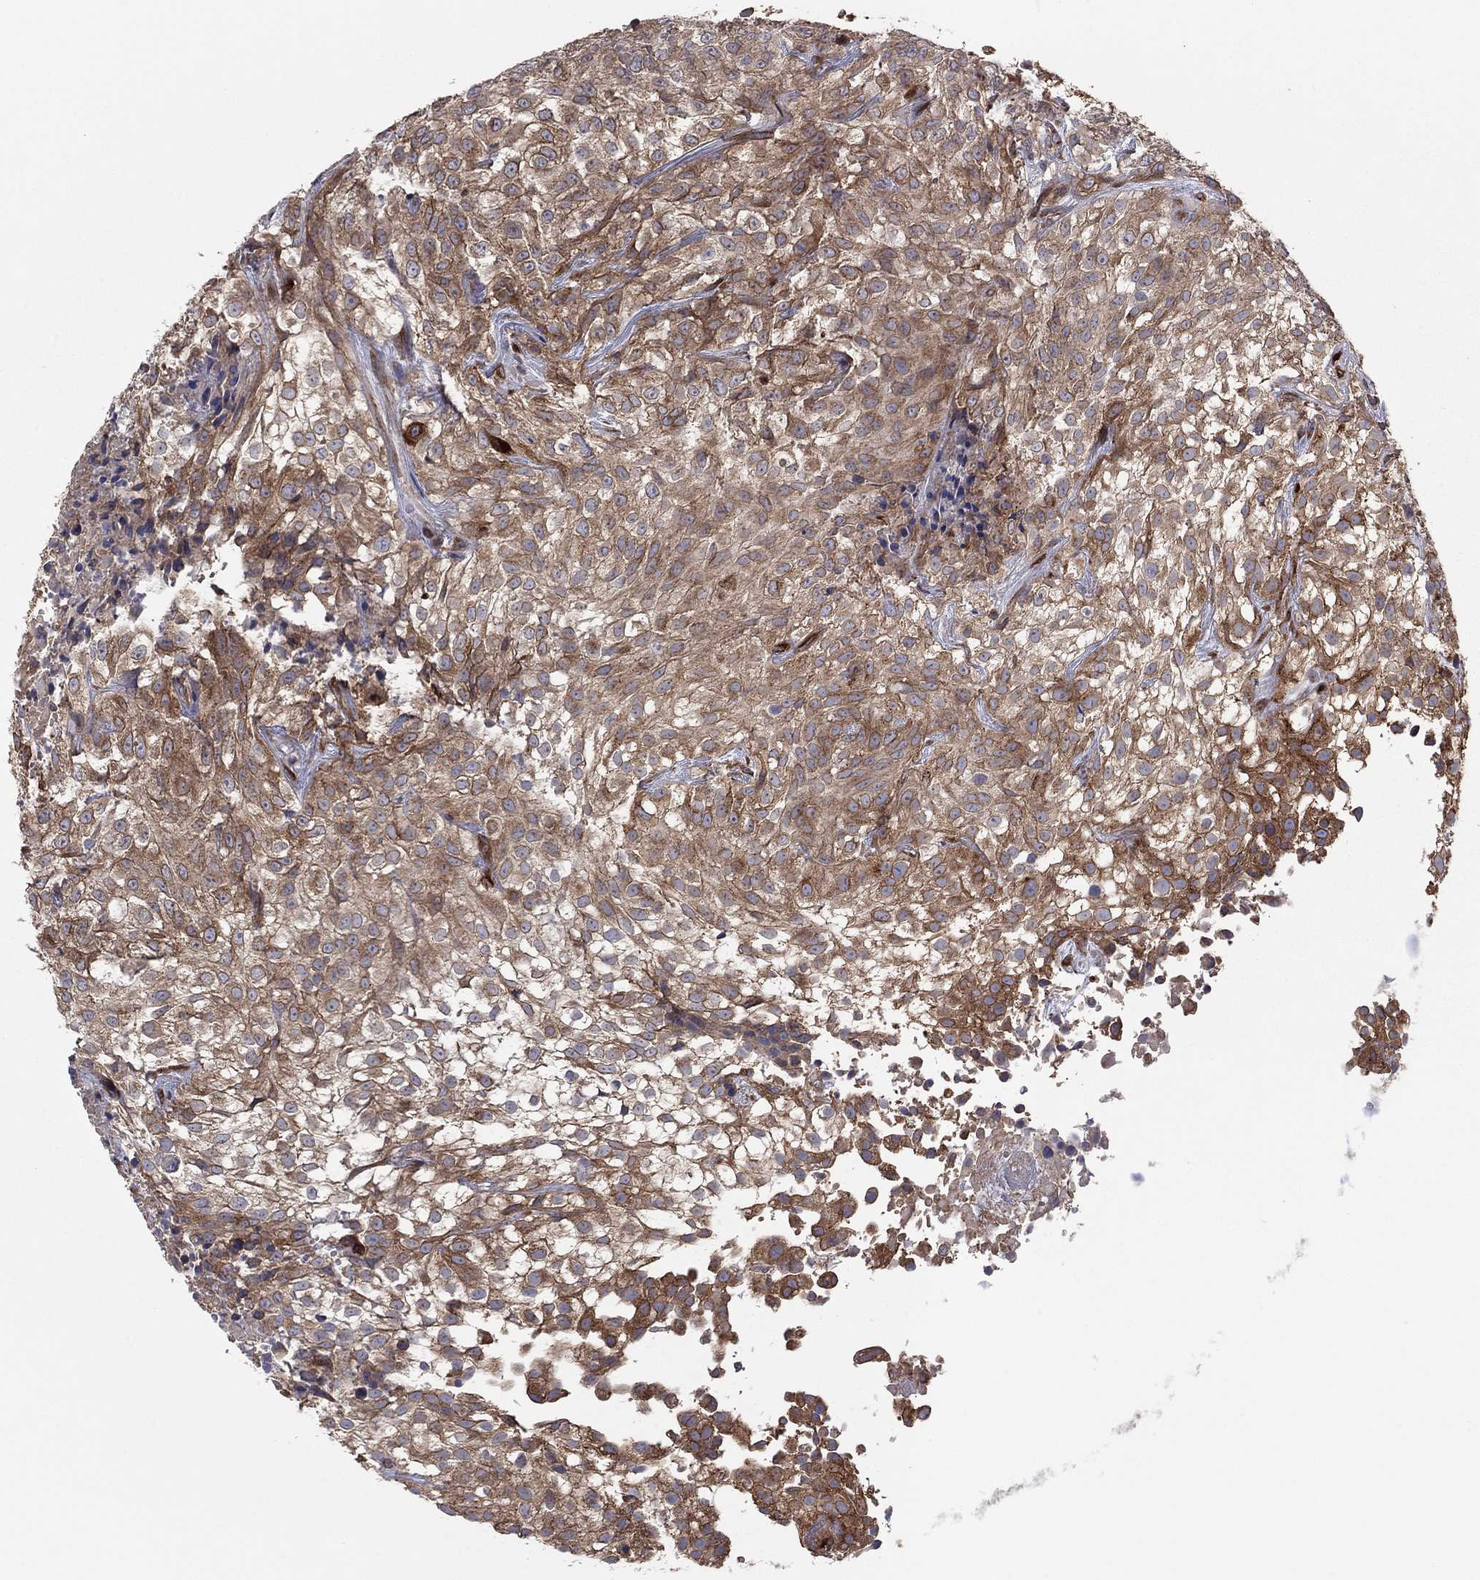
{"staining": {"intensity": "moderate", "quantity": "<25%", "location": "cytoplasmic/membranous"}, "tissue": "urothelial cancer", "cell_type": "Tumor cells", "image_type": "cancer", "snomed": [{"axis": "morphology", "description": "Urothelial carcinoma, High grade"}, {"axis": "topography", "description": "Urinary bladder"}], "caption": "Immunohistochemical staining of high-grade urothelial carcinoma shows low levels of moderate cytoplasmic/membranous protein expression in about <25% of tumor cells.", "gene": "YIF1A", "patient": {"sex": "male", "age": 56}}